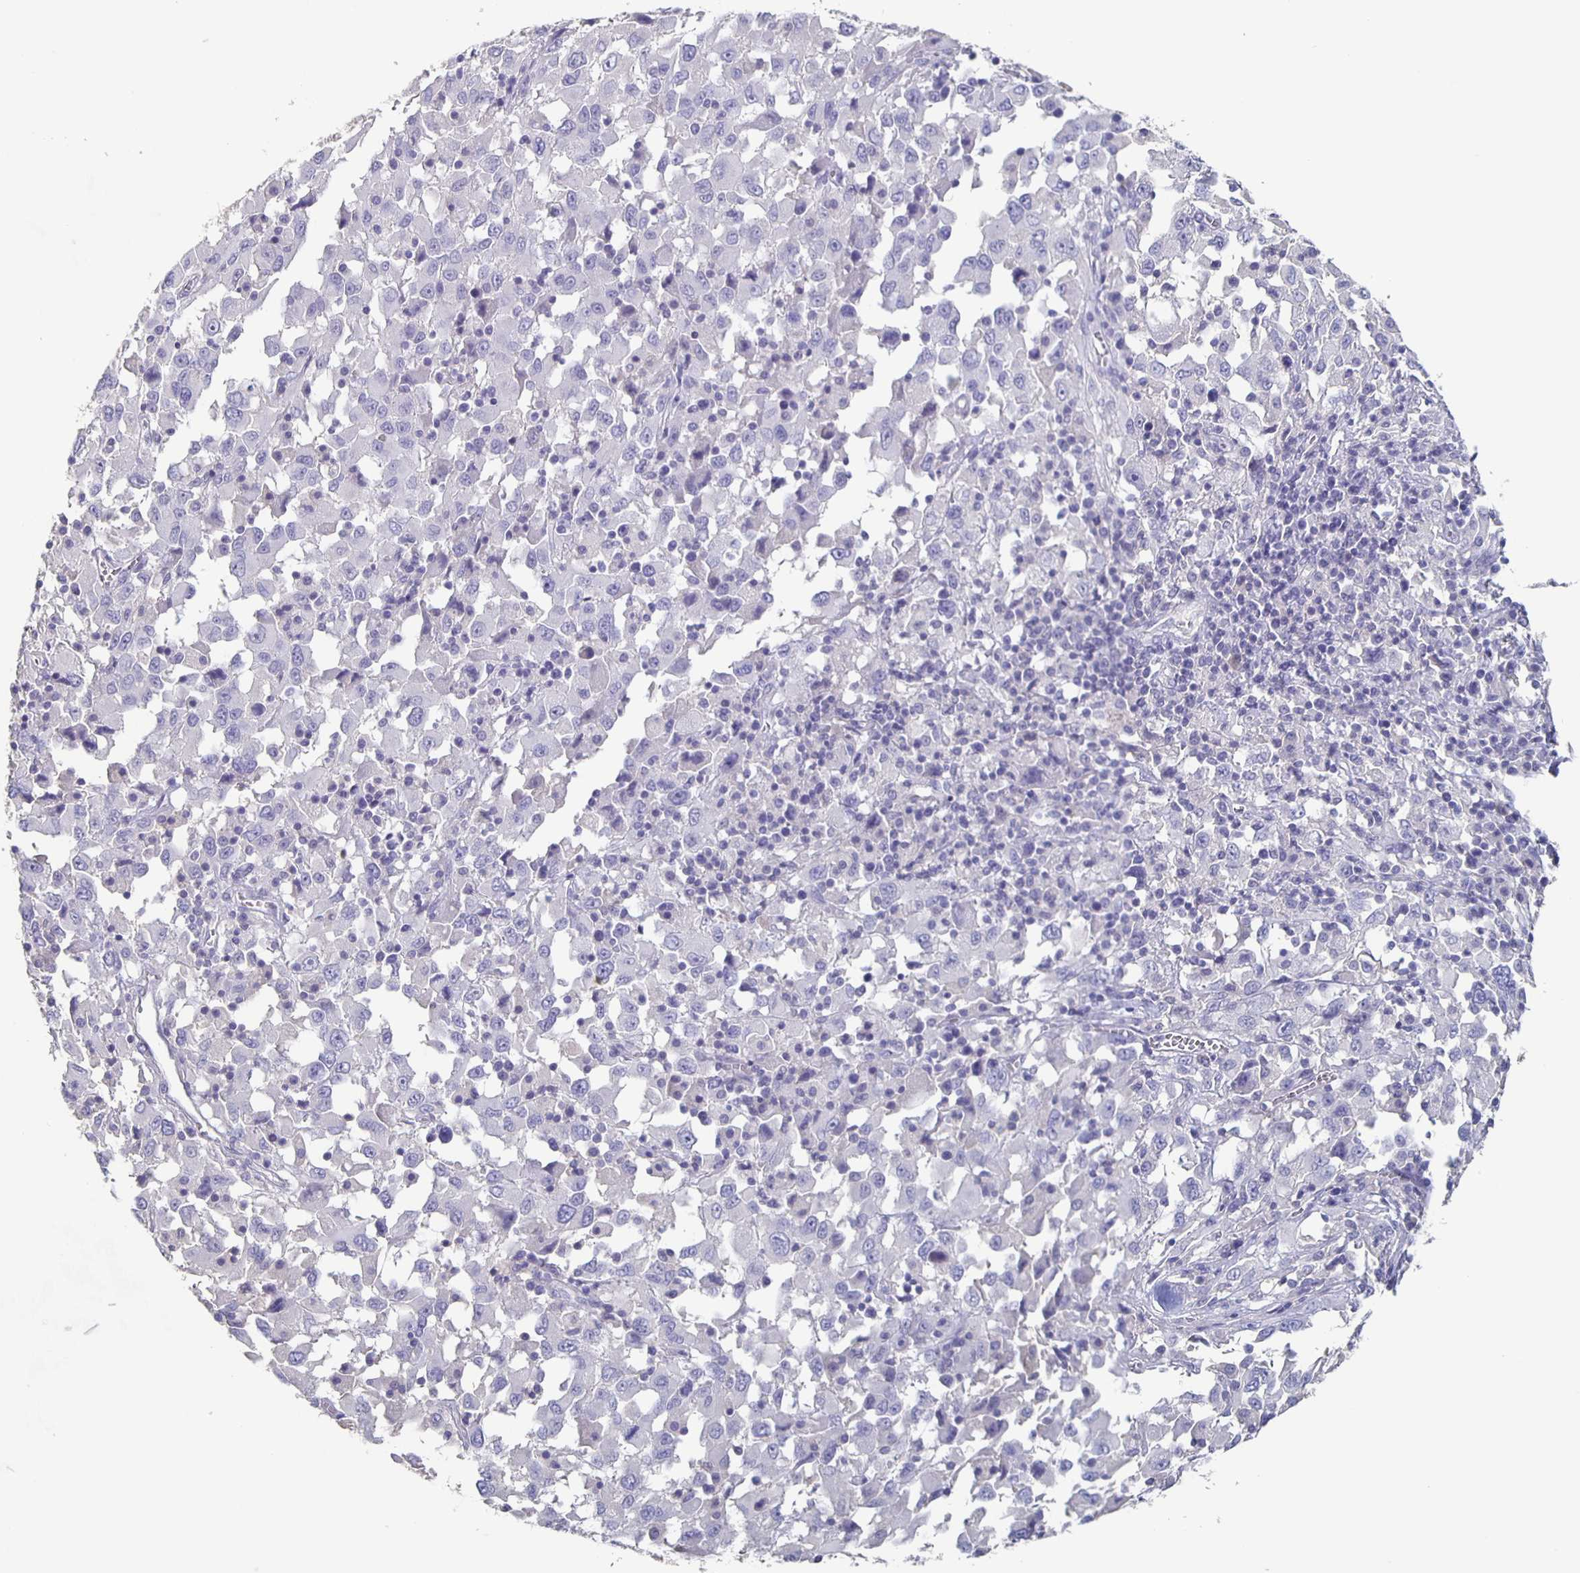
{"staining": {"intensity": "negative", "quantity": "none", "location": "none"}, "tissue": "melanoma", "cell_type": "Tumor cells", "image_type": "cancer", "snomed": [{"axis": "morphology", "description": "Malignant melanoma, Metastatic site"}, {"axis": "topography", "description": "Soft tissue"}], "caption": "A histopathology image of malignant melanoma (metastatic site) stained for a protein exhibits no brown staining in tumor cells.", "gene": "CACNA2D2", "patient": {"sex": "male", "age": 50}}